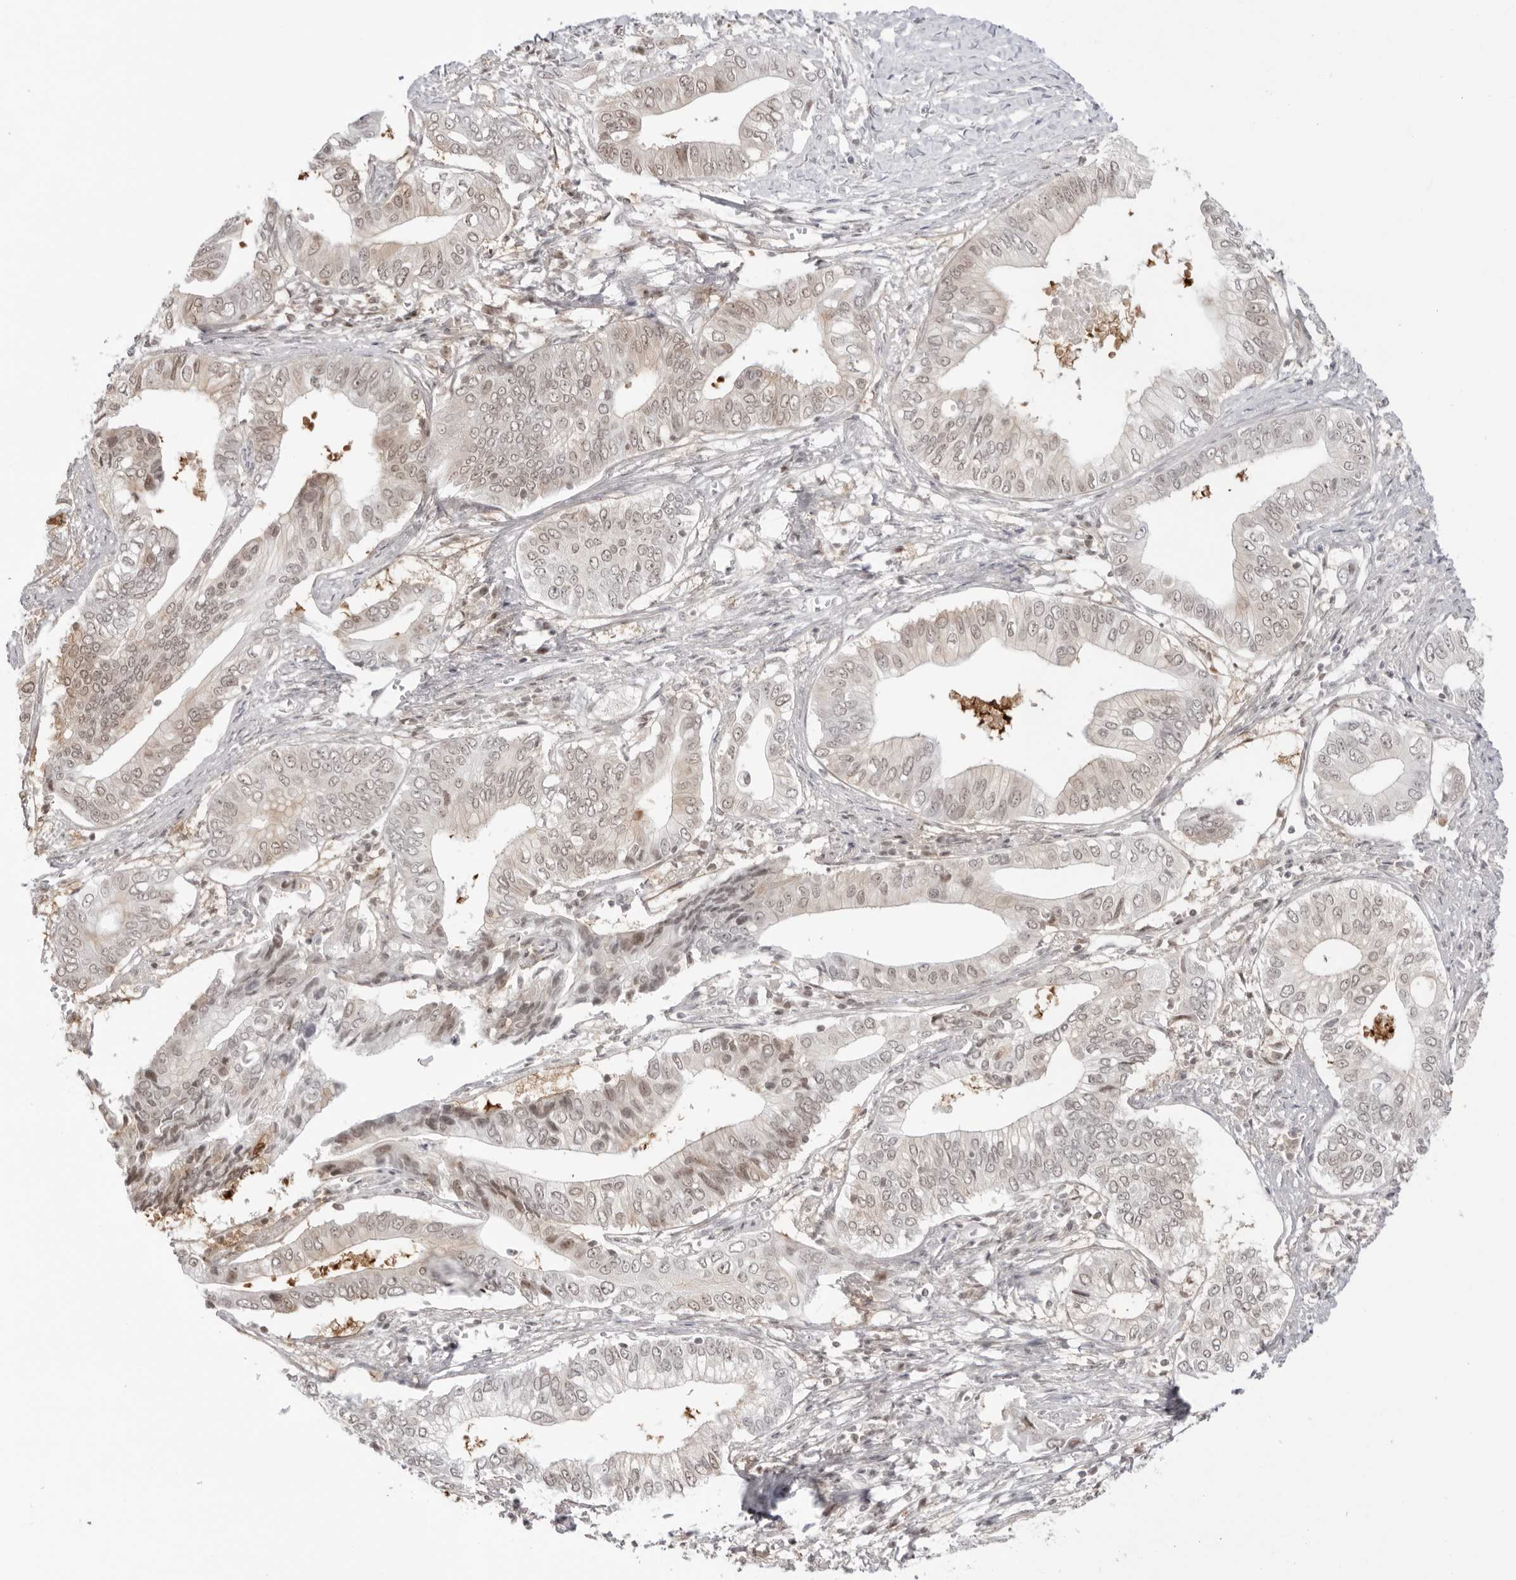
{"staining": {"intensity": "weak", "quantity": "<25%", "location": "nuclear"}, "tissue": "pancreatic cancer", "cell_type": "Tumor cells", "image_type": "cancer", "snomed": [{"axis": "morphology", "description": "Normal tissue, NOS"}, {"axis": "morphology", "description": "Adenocarcinoma, NOS"}, {"axis": "topography", "description": "Pancreas"}, {"axis": "topography", "description": "Peripheral nerve tissue"}], "caption": "Immunohistochemical staining of pancreatic cancer exhibits no significant positivity in tumor cells.", "gene": "RNF146", "patient": {"sex": "male", "age": 59}}